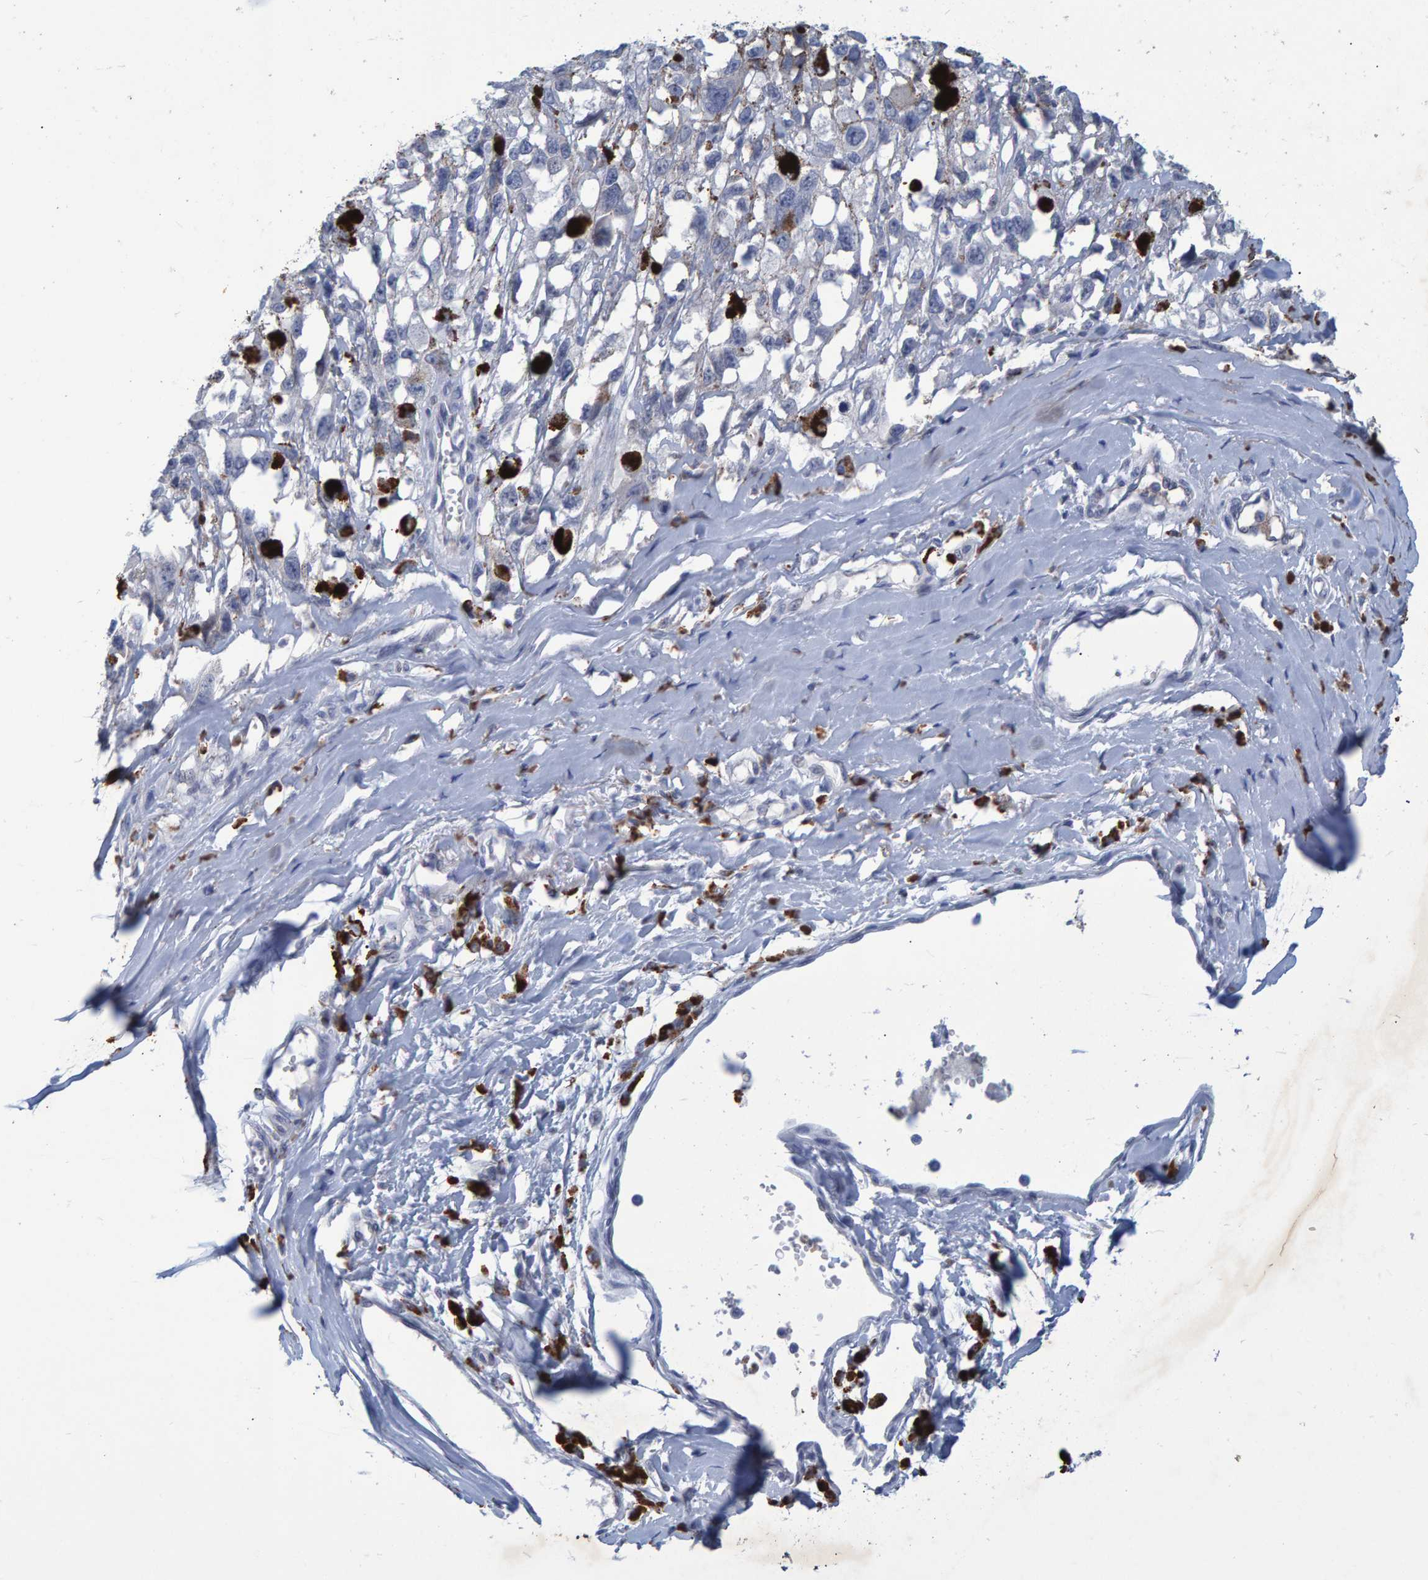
{"staining": {"intensity": "negative", "quantity": "none", "location": "none"}, "tissue": "melanoma", "cell_type": "Tumor cells", "image_type": "cancer", "snomed": [{"axis": "morphology", "description": "Malignant melanoma, Metastatic site"}, {"axis": "topography", "description": "Lymph node"}], "caption": "This is a micrograph of immunohistochemistry (IHC) staining of malignant melanoma (metastatic site), which shows no expression in tumor cells.", "gene": "PROCA1", "patient": {"sex": "male", "age": 59}}